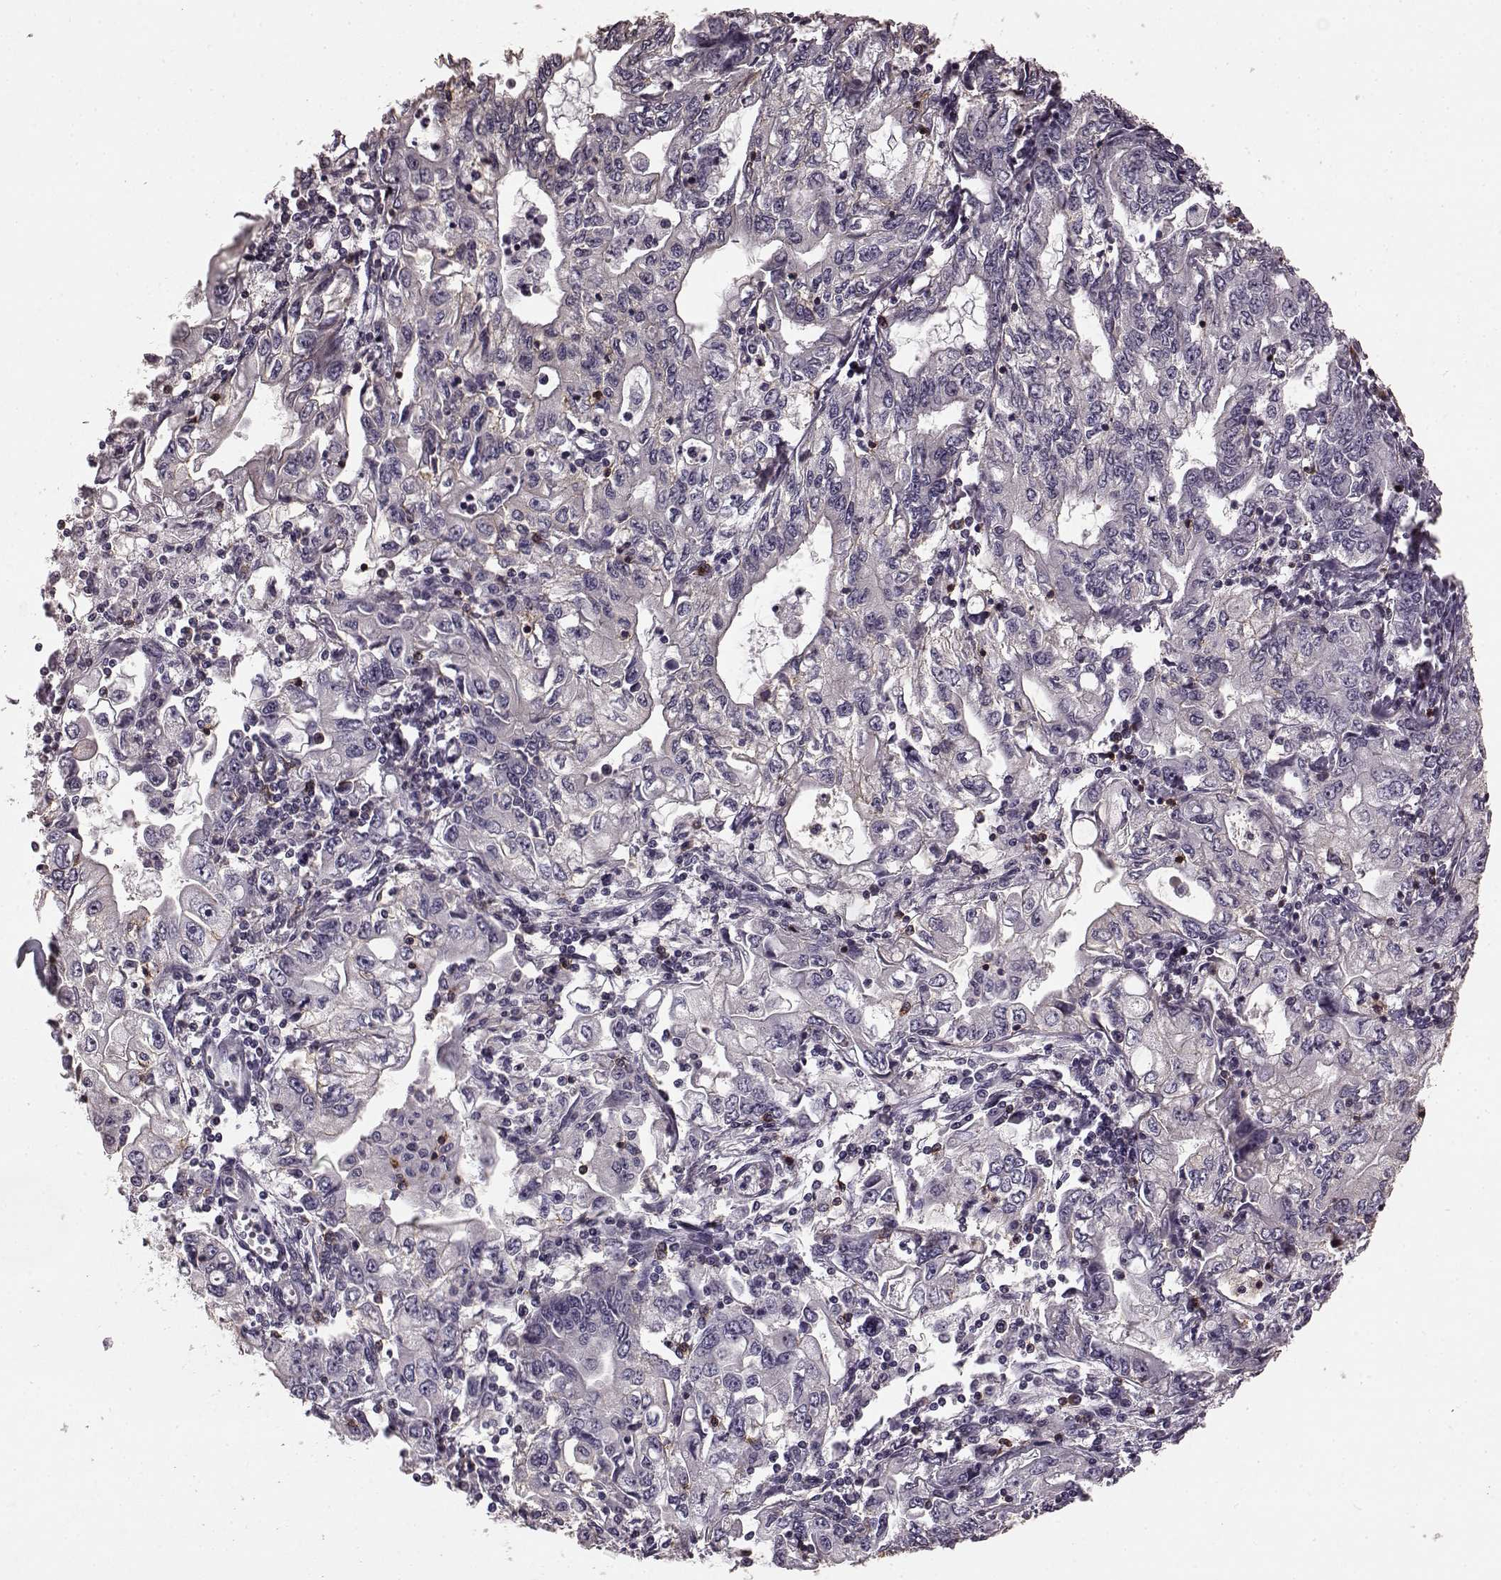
{"staining": {"intensity": "negative", "quantity": "none", "location": "none"}, "tissue": "stomach cancer", "cell_type": "Tumor cells", "image_type": "cancer", "snomed": [{"axis": "morphology", "description": "Adenocarcinoma, NOS"}, {"axis": "topography", "description": "Stomach, lower"}], "caption": "Human stomach cancer (adenocarcinoma) stained for a protein using immunohistochemistry displays no expression in tumor cells.", "gene": "PDCD1", "patient": {"sex": "female", "age": 72}}